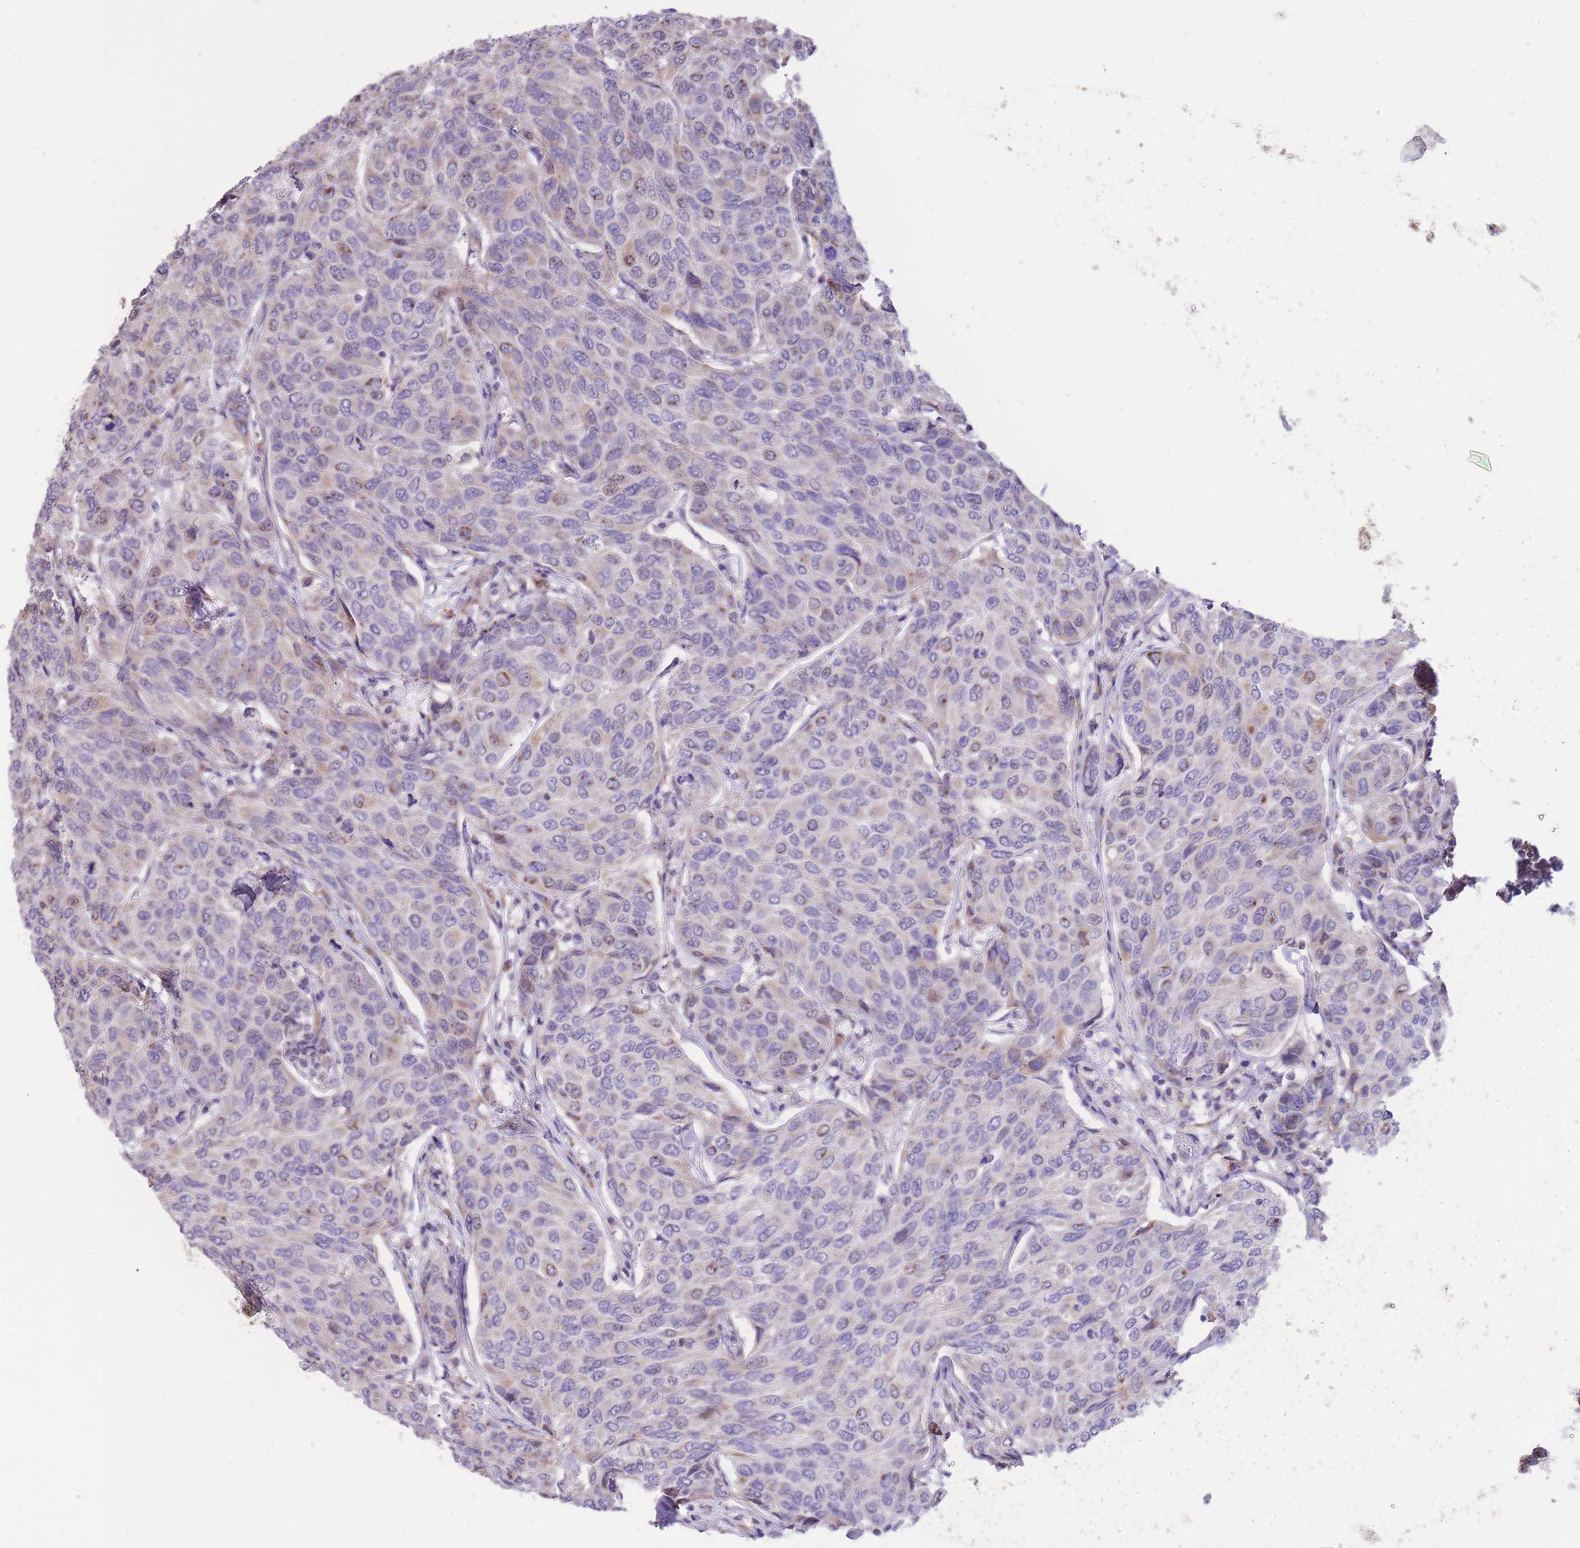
{"staining": {"intensity": "negative", "quantity": "none", "location": "none"}, "tissue": "breast cancer", "cell_type": "Tumor cells", "image_type": "cancer", "snomed": [{"axis": "morphology", "description": "Duct carcinoma"}, {"axis": "topography", "description": "Breast"}], "caption": "This is an immunohistochemistry micrograph of breast invasive ductal carcinoma. There is no staining in tumor cells.", "gene": "TOPAZ1", "patient": {"sex": "female", "age": 55}}